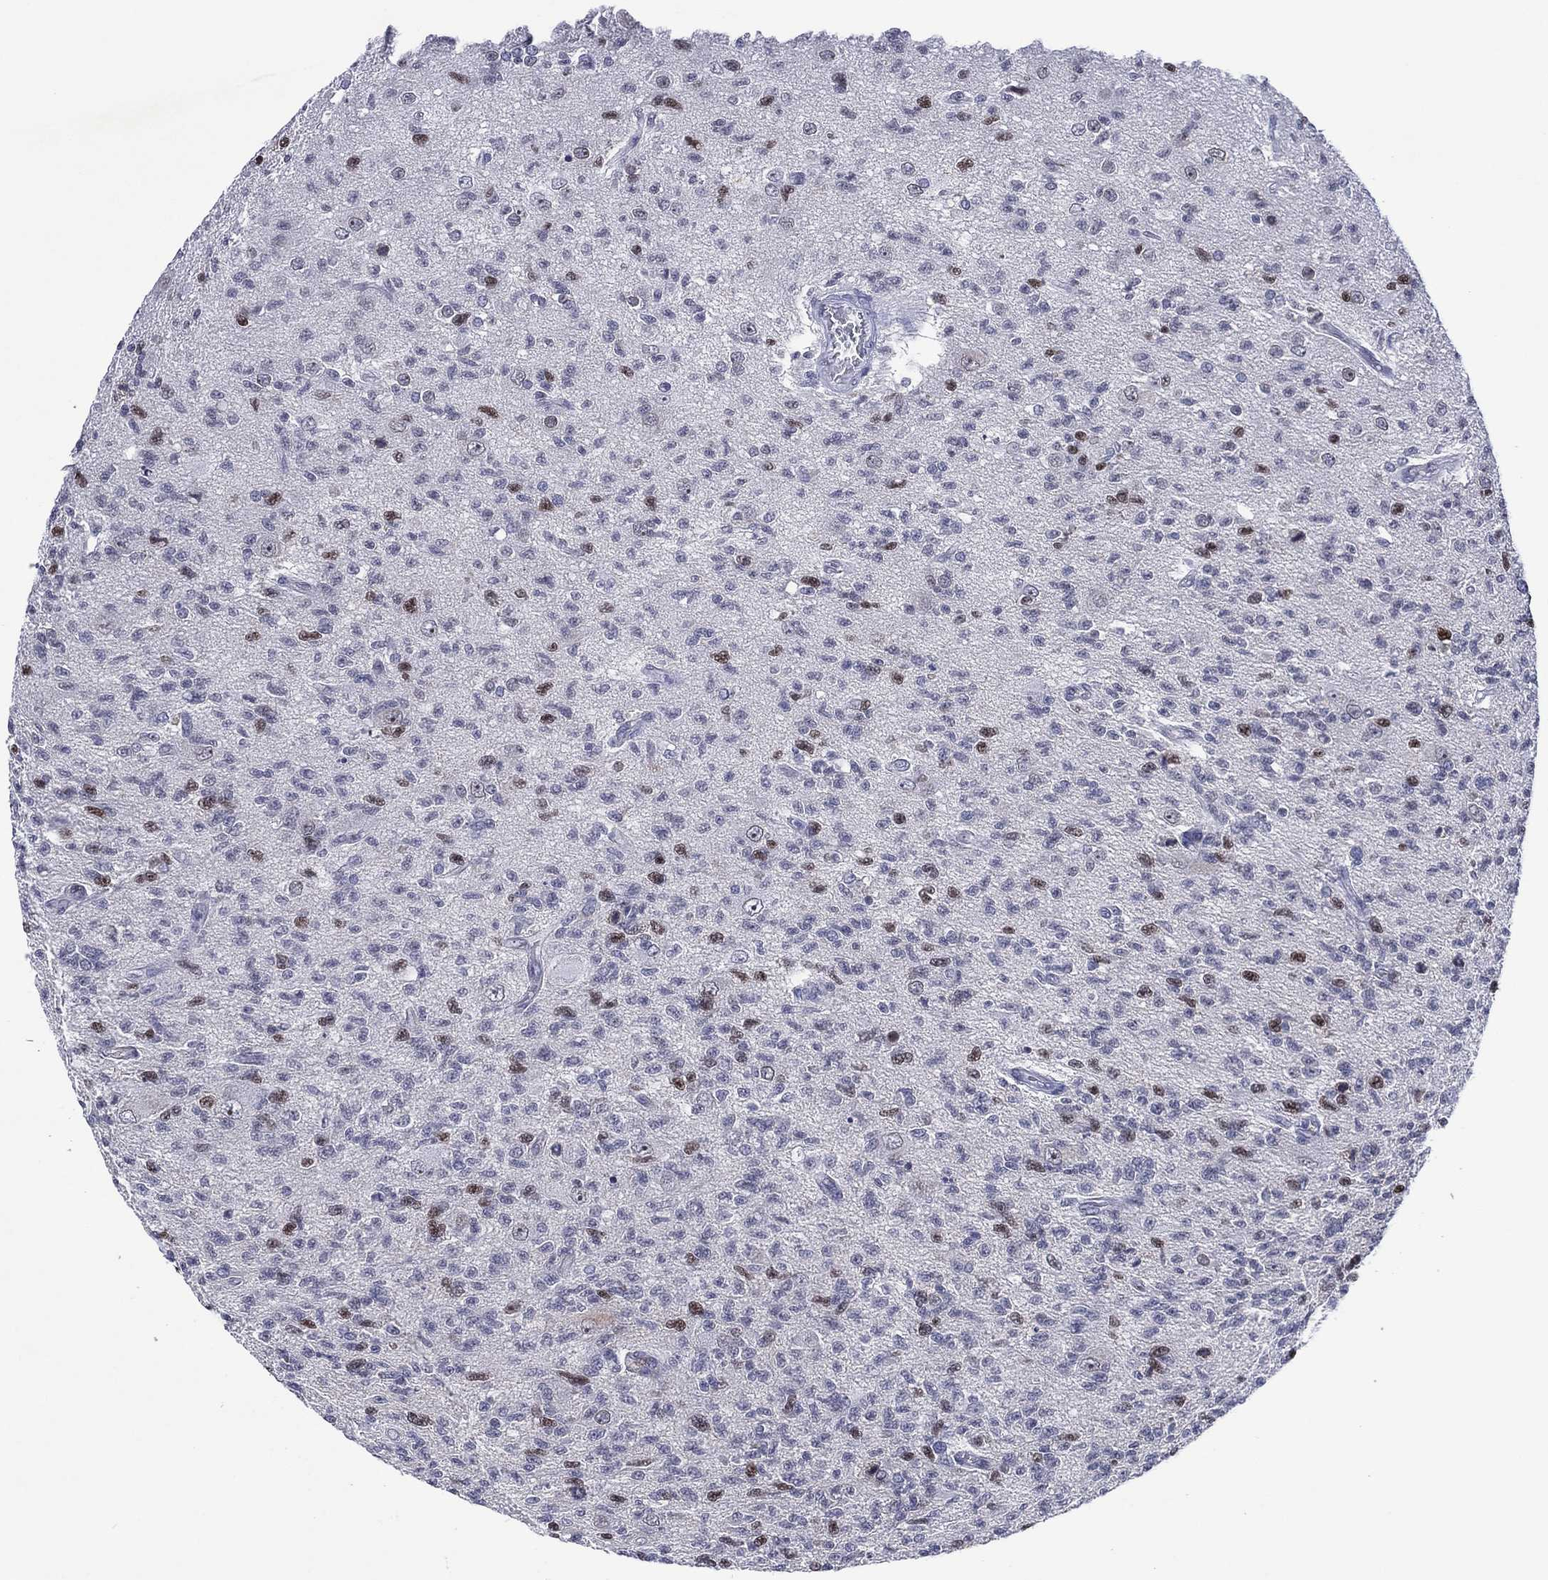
{"staining": {"intensity": "moderate", "quantity": "<25%", "location": "nuclear"}, "tissue": "glioma", "cell_type": "Tumor cells", "image_type": "cancer", "snomed": [{"axis": "morphology", "description": "Glioma, malignant, High grade"}, {"axis": "topography", "description": "Brain"}], "caption": "Tumor cells demonstrate low levels of moderate nuclear expression in about <25% of cells in human malignant glioma (high-grade). The protein of interest is stained brown, and the nuclei are stained in blue (DAB IHC with brightfield microscopy, high magnification).", "gene": "GATA6", "patient": {"sex": "male", "age": 56}}